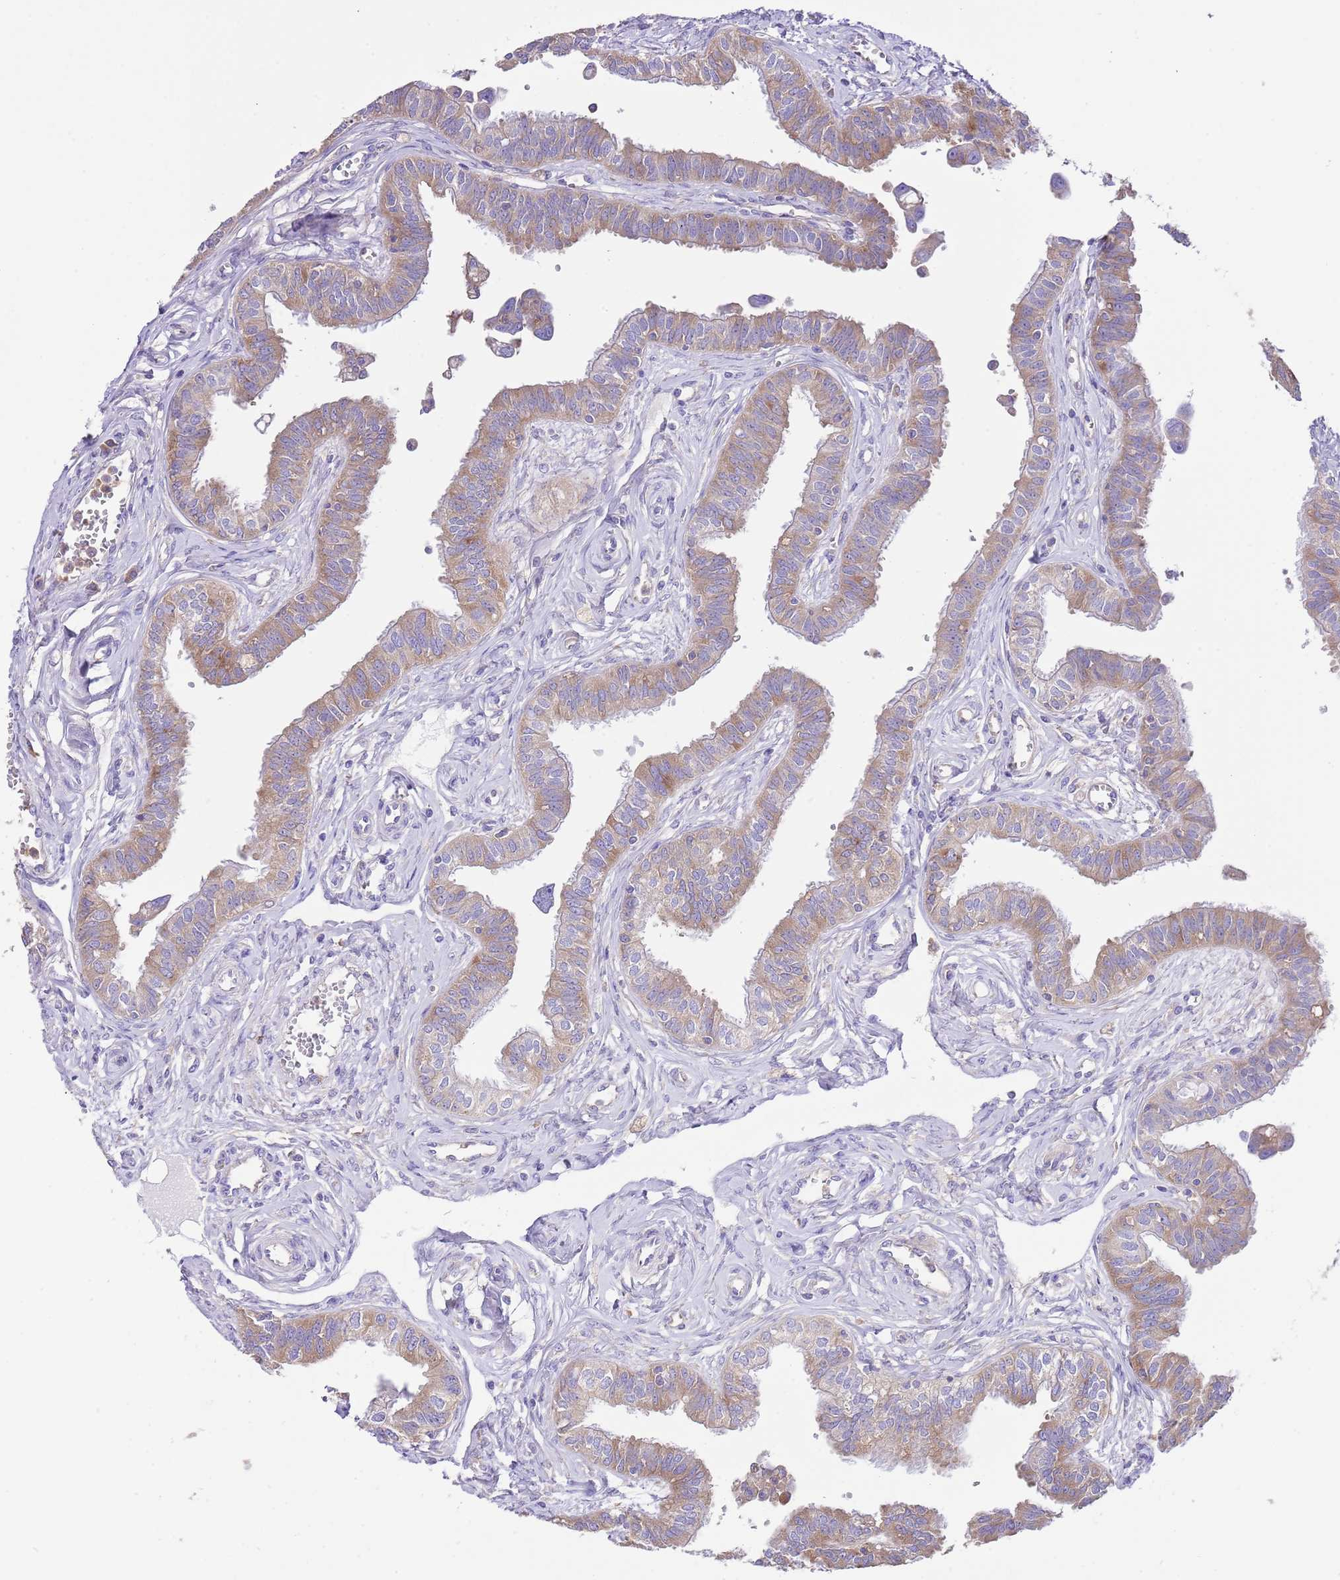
{"staining": {"intensity": "weak", "quantity": ">75%", "location": "cytoplasmic/membranous"}, "tissue": "fallopian tube", "cell_type": "Glandular cells", "image_type": "normal", "snomed": [{"axis": "morphology", "description": "Normal tissue, NOS"}, {"axis": "morphology", "description": "Carcinoma, NOS"}, {"axis": "topography", "description": "Fallopian tube"}, {"axis": "topography", "description": "Ovary"}], "caption": "Immunohistochemical staining of unremarkable fallopian tube shows >75% levels of weak cytoplasmic/membranous protein expression in about >75% of glandular cells. Immunohistochemistry (ihc) stains the protein in brown and the nuclei are stained blue.", "gene": "RPS10", "patient": {"sex": "female", "age": 59}}